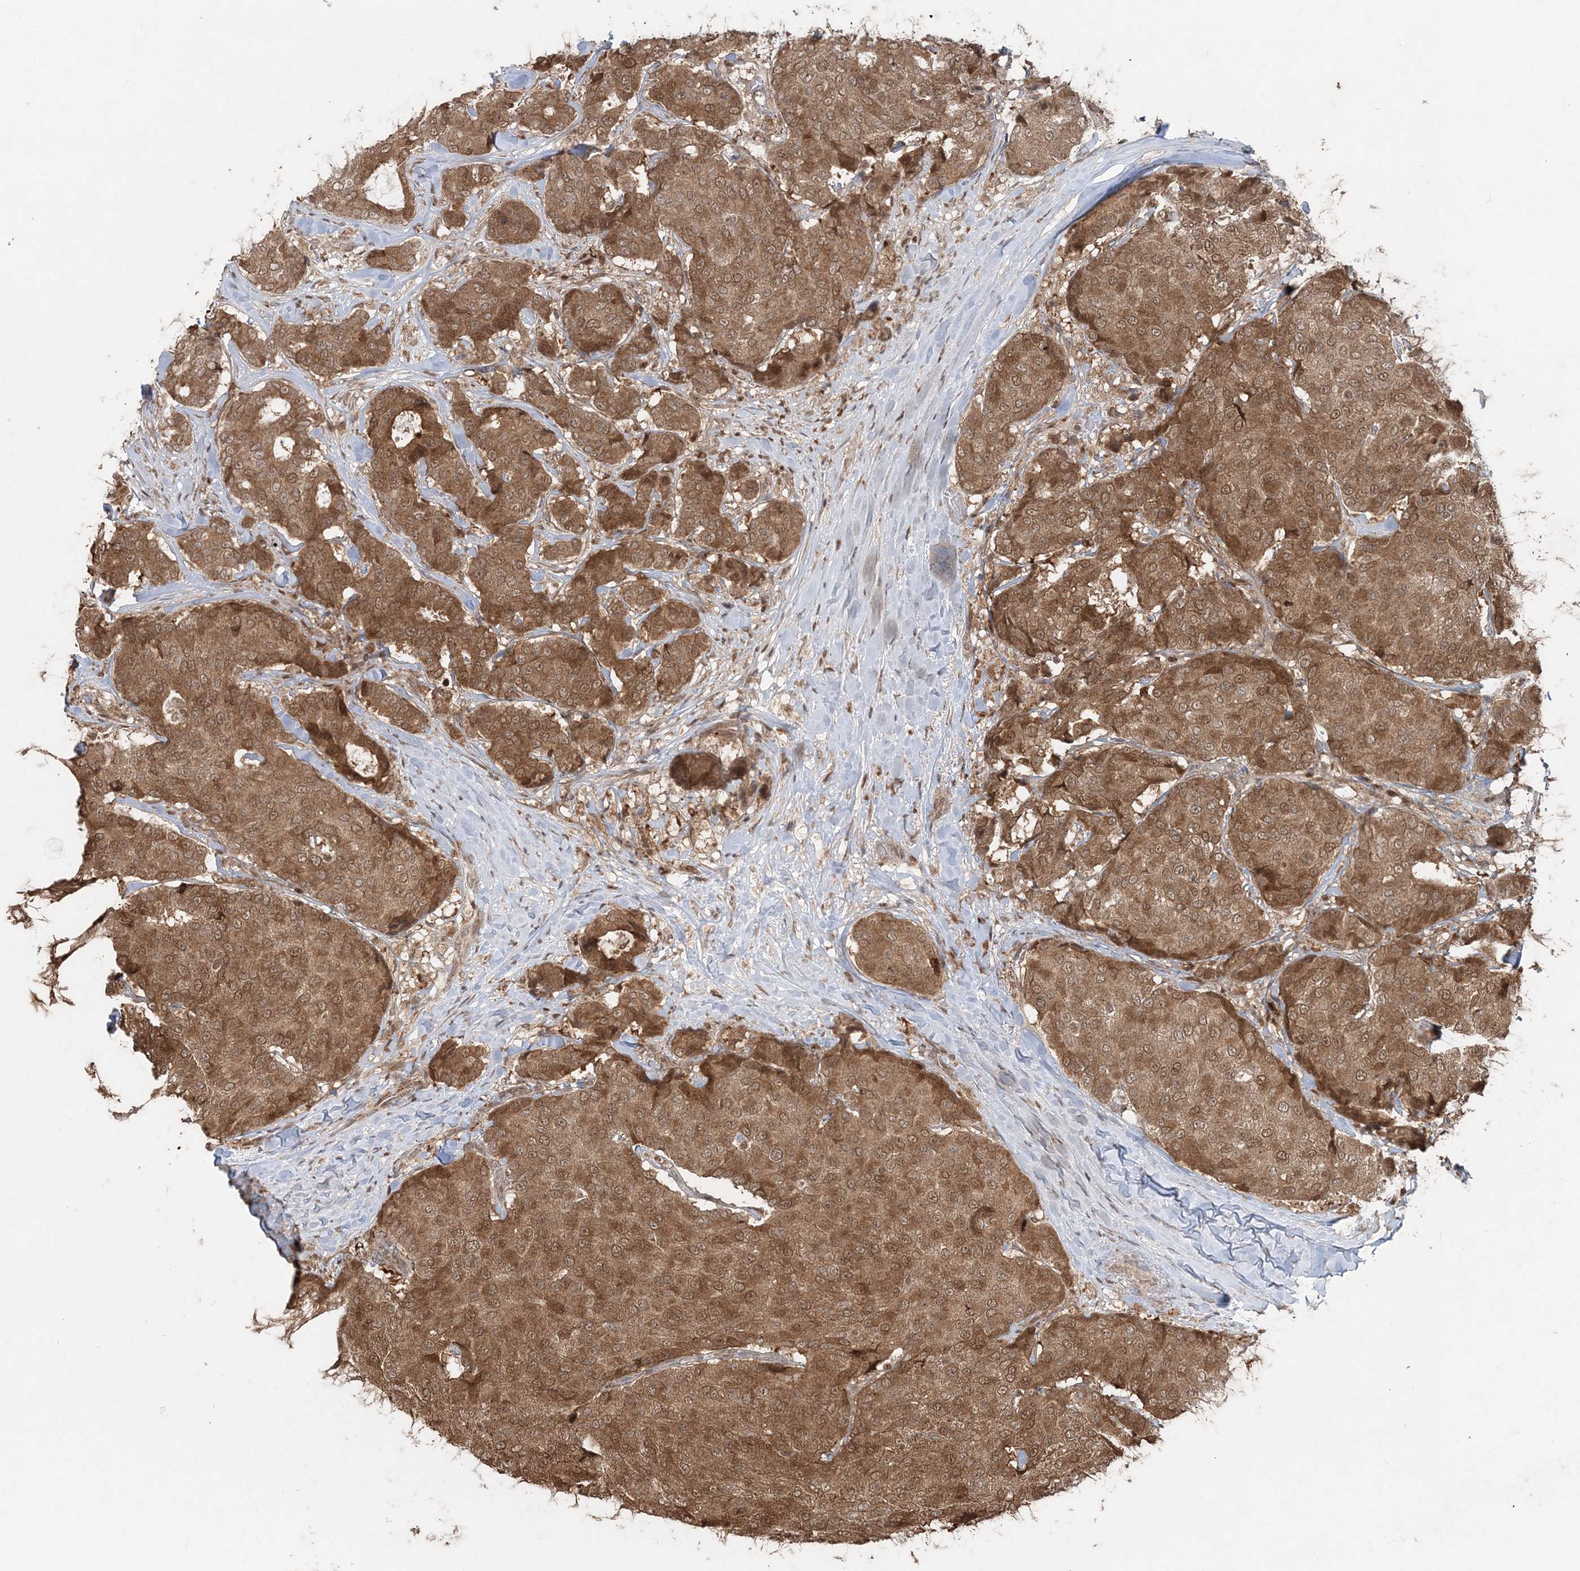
{"staining": {"intensity": "moderate", "quantity": ">75%", "location": "cytoplasmic/membranous"}, "tissue": "breast cancer", "cell_type": "Tumor cells", "image_type": "cancer", "snomed": [{"axis": "morphology", "description": "Duct carcinoma"}, {"axis": "topography", "description": "Breast"}], "caption": "This histopathology image demonstrates IHC staining of breast cancer, with medium moderate cytoplasmic/membranous staining in approximately >75% of tumor cells.", "gene": "SLU7", "patient": {"sex": "female", "age": 75}}